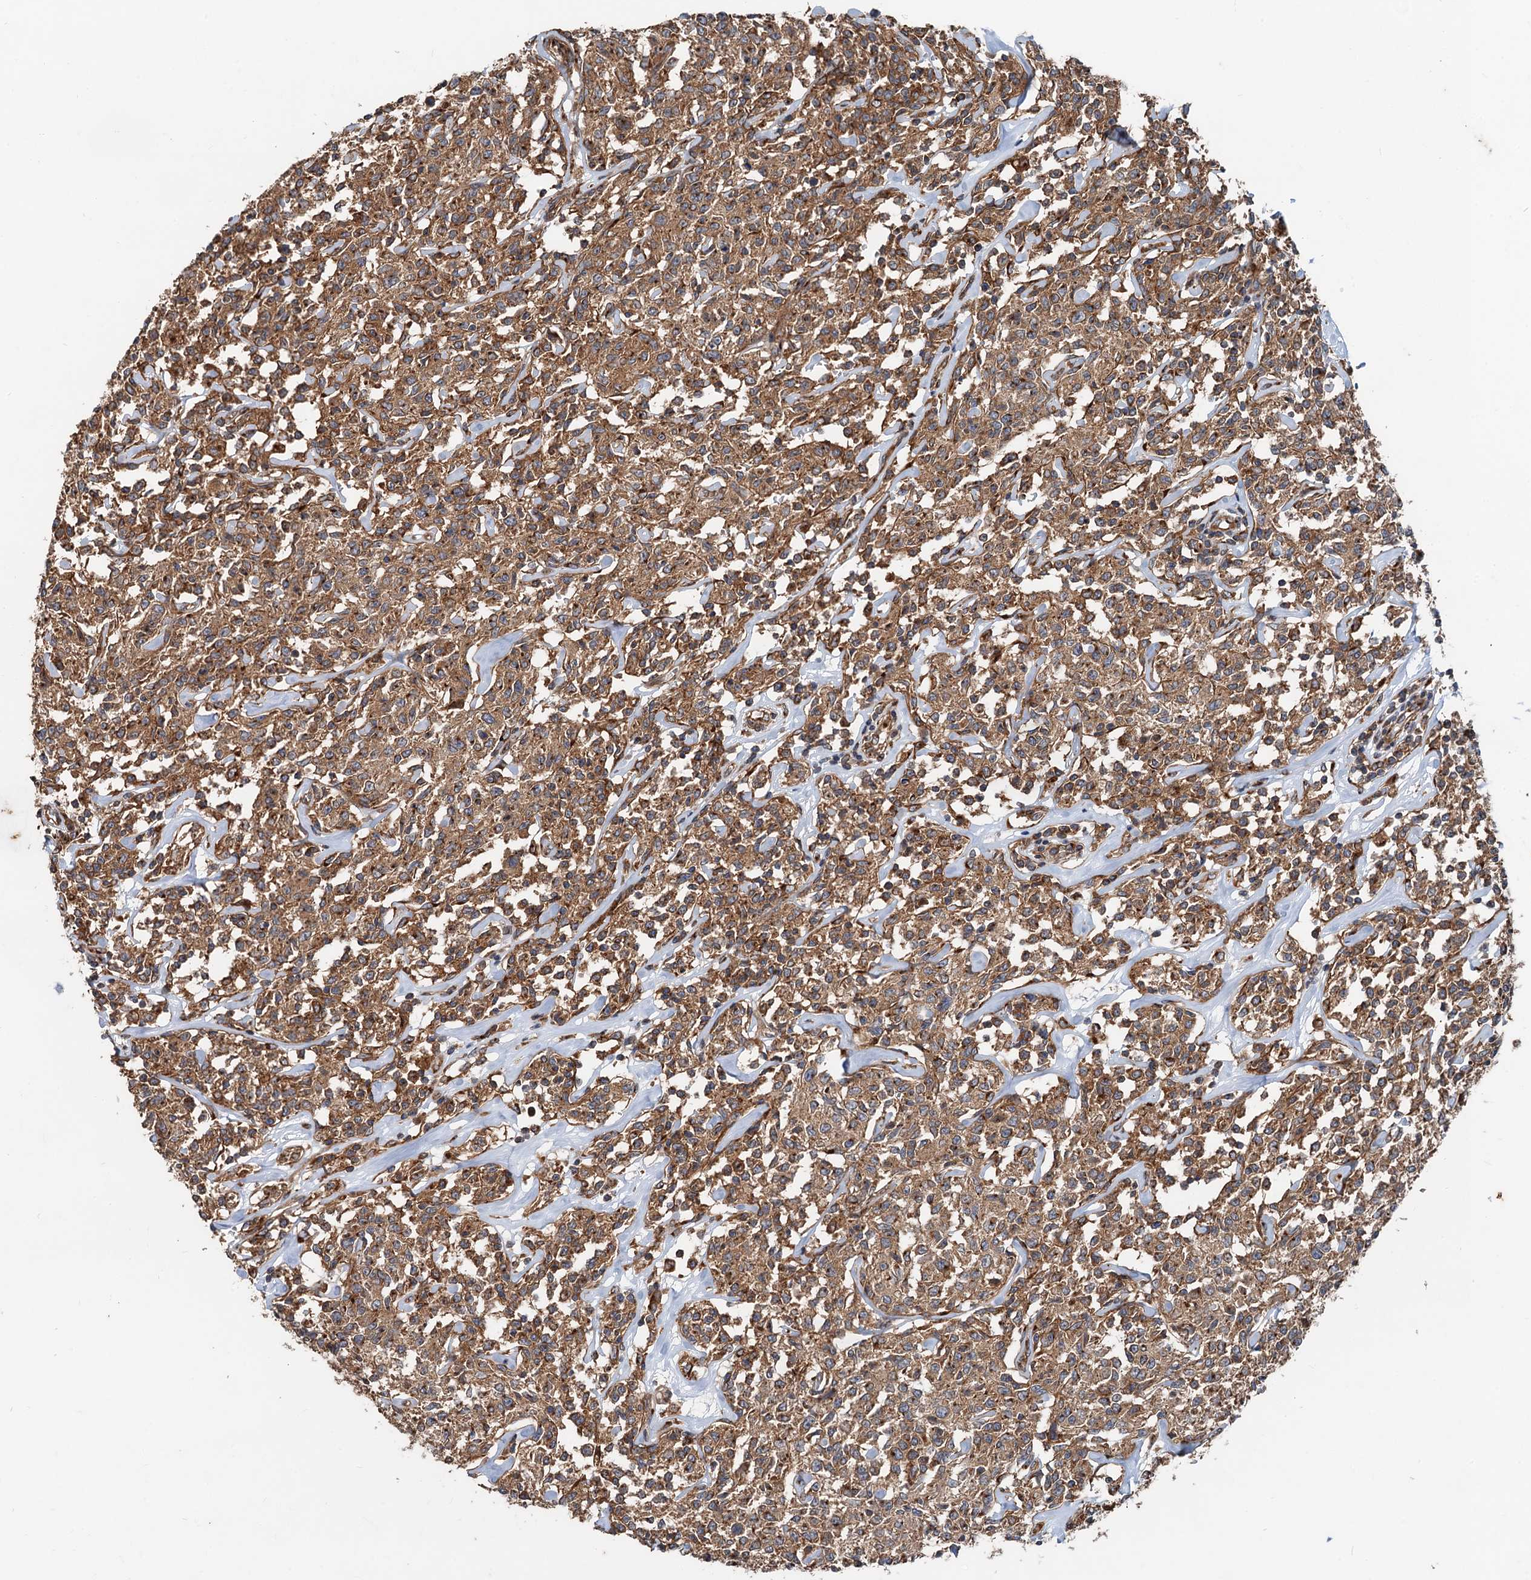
{"staining": {"intensity": "moderate", "quantity": ">75%", "location": "cytoplasmic/membranous"}, "tissue": "lymphoma", "cell_type": "Tumor cells", "image_type": "cancer", "snomed": [{"axis": "morphology", "description": "Malignant lymphoma, non-Hodgkin's type, Low grade"}, {"axis": "topography", "description": "Small intestine"}], "caption": "Lymphoma stained for a protein exhibits moderate cytoplasmic/membranous positivity in tumor cells. (DAB (3,3'-diaminobenzidine) = brown stain, brightfield microscopy at high magnification).", "gene": "ANKRD26", "patient": {"sex": "female", "age": 59}}